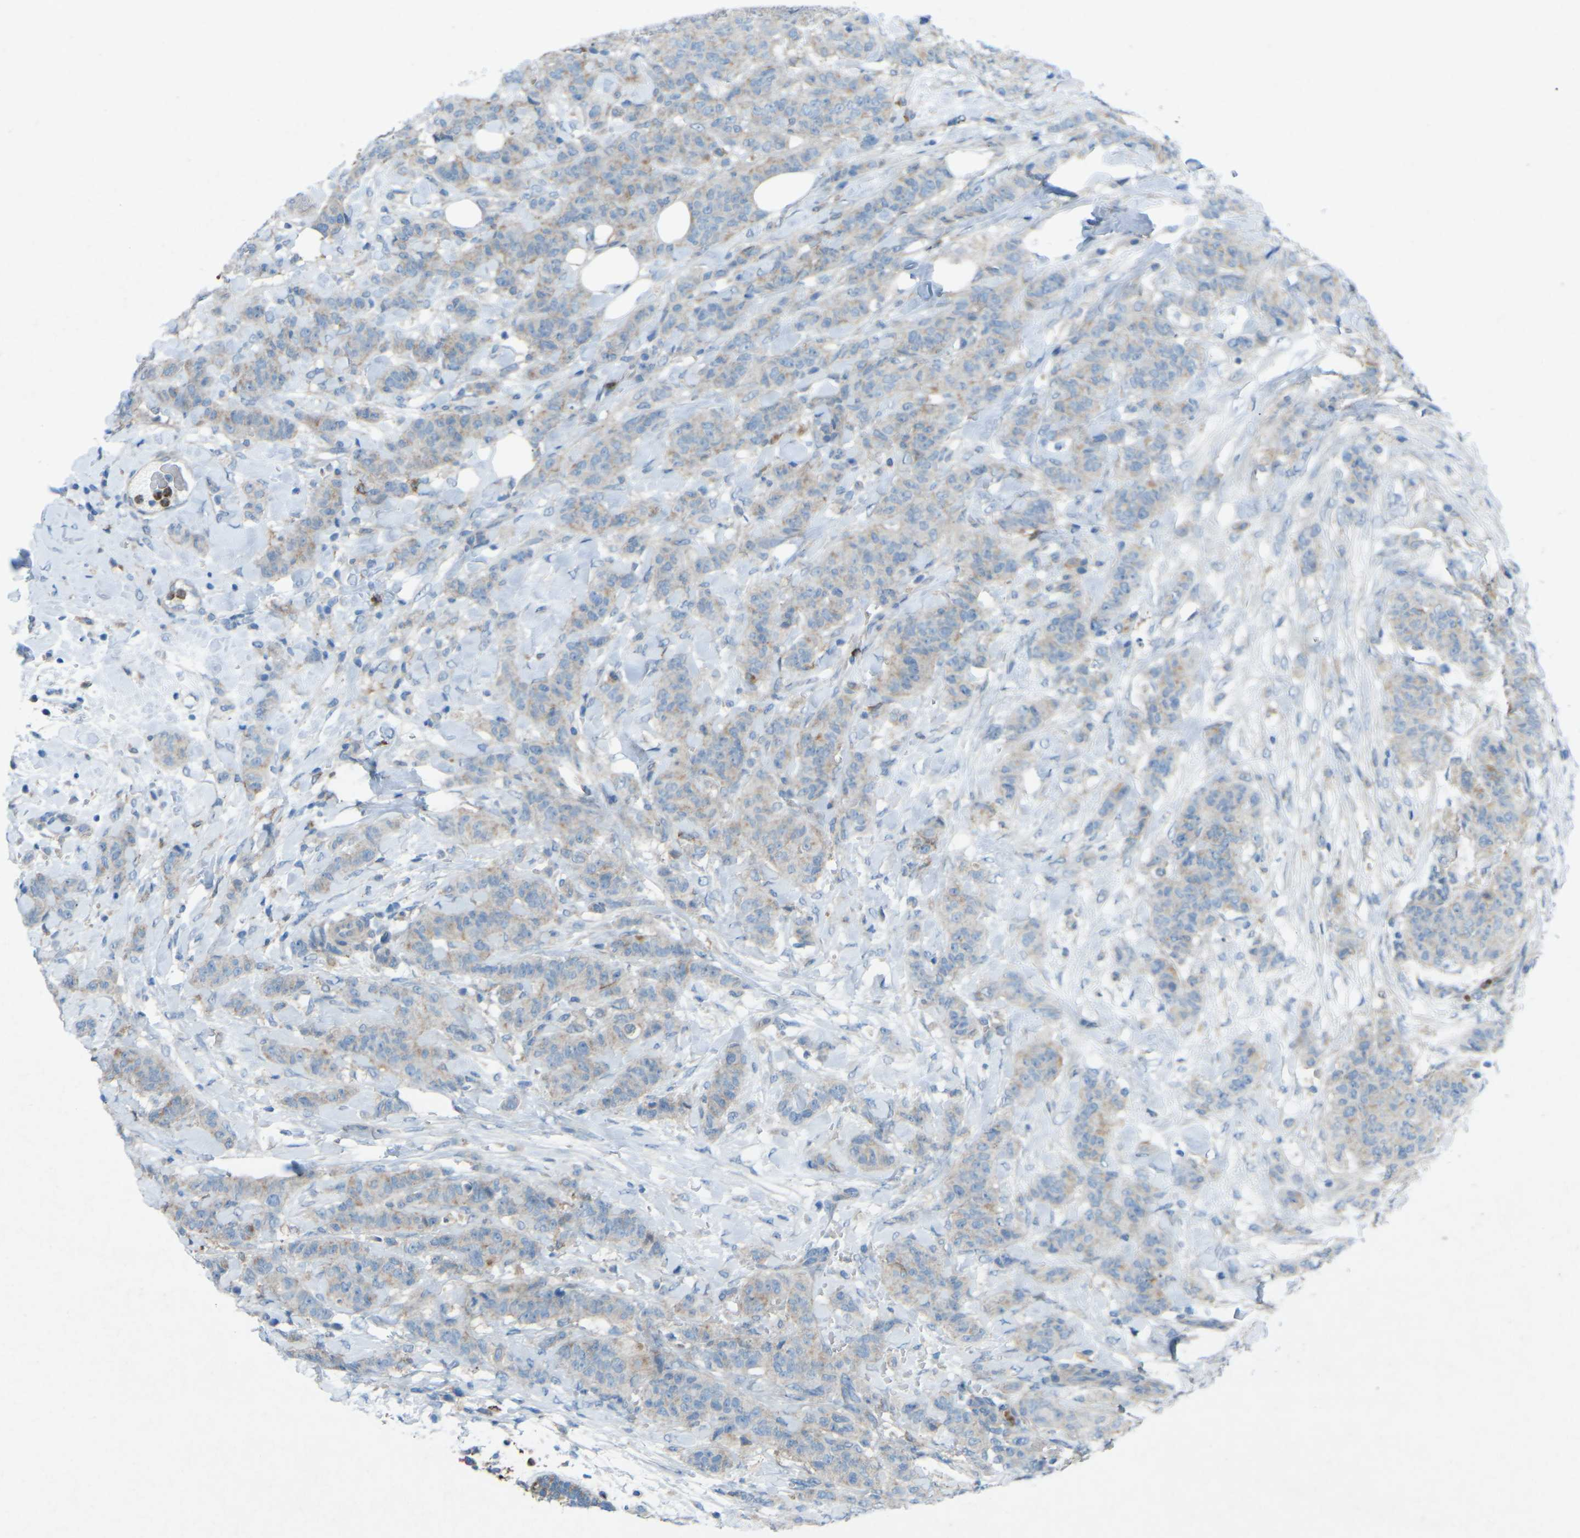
{"staining": {"intensity": "negative", "quantity": "none", "location": "none"}, "tissue": "breast cancer", "cell_type": "Tumor cells", "image_type": "cancer", "snomed": [{"axis": "morphology", "description": "Normal tissue, NOS"}, {"axis": "morphology", "description": "Duct carcinoma"}, {"axis": "topography", "description": "Breast"}], "caption": "Protein analysis of breast cancer exhibits no significant positivity in tumor cells.", "gene": "STK11", "patient": {"sex": "female", "age": 40}}